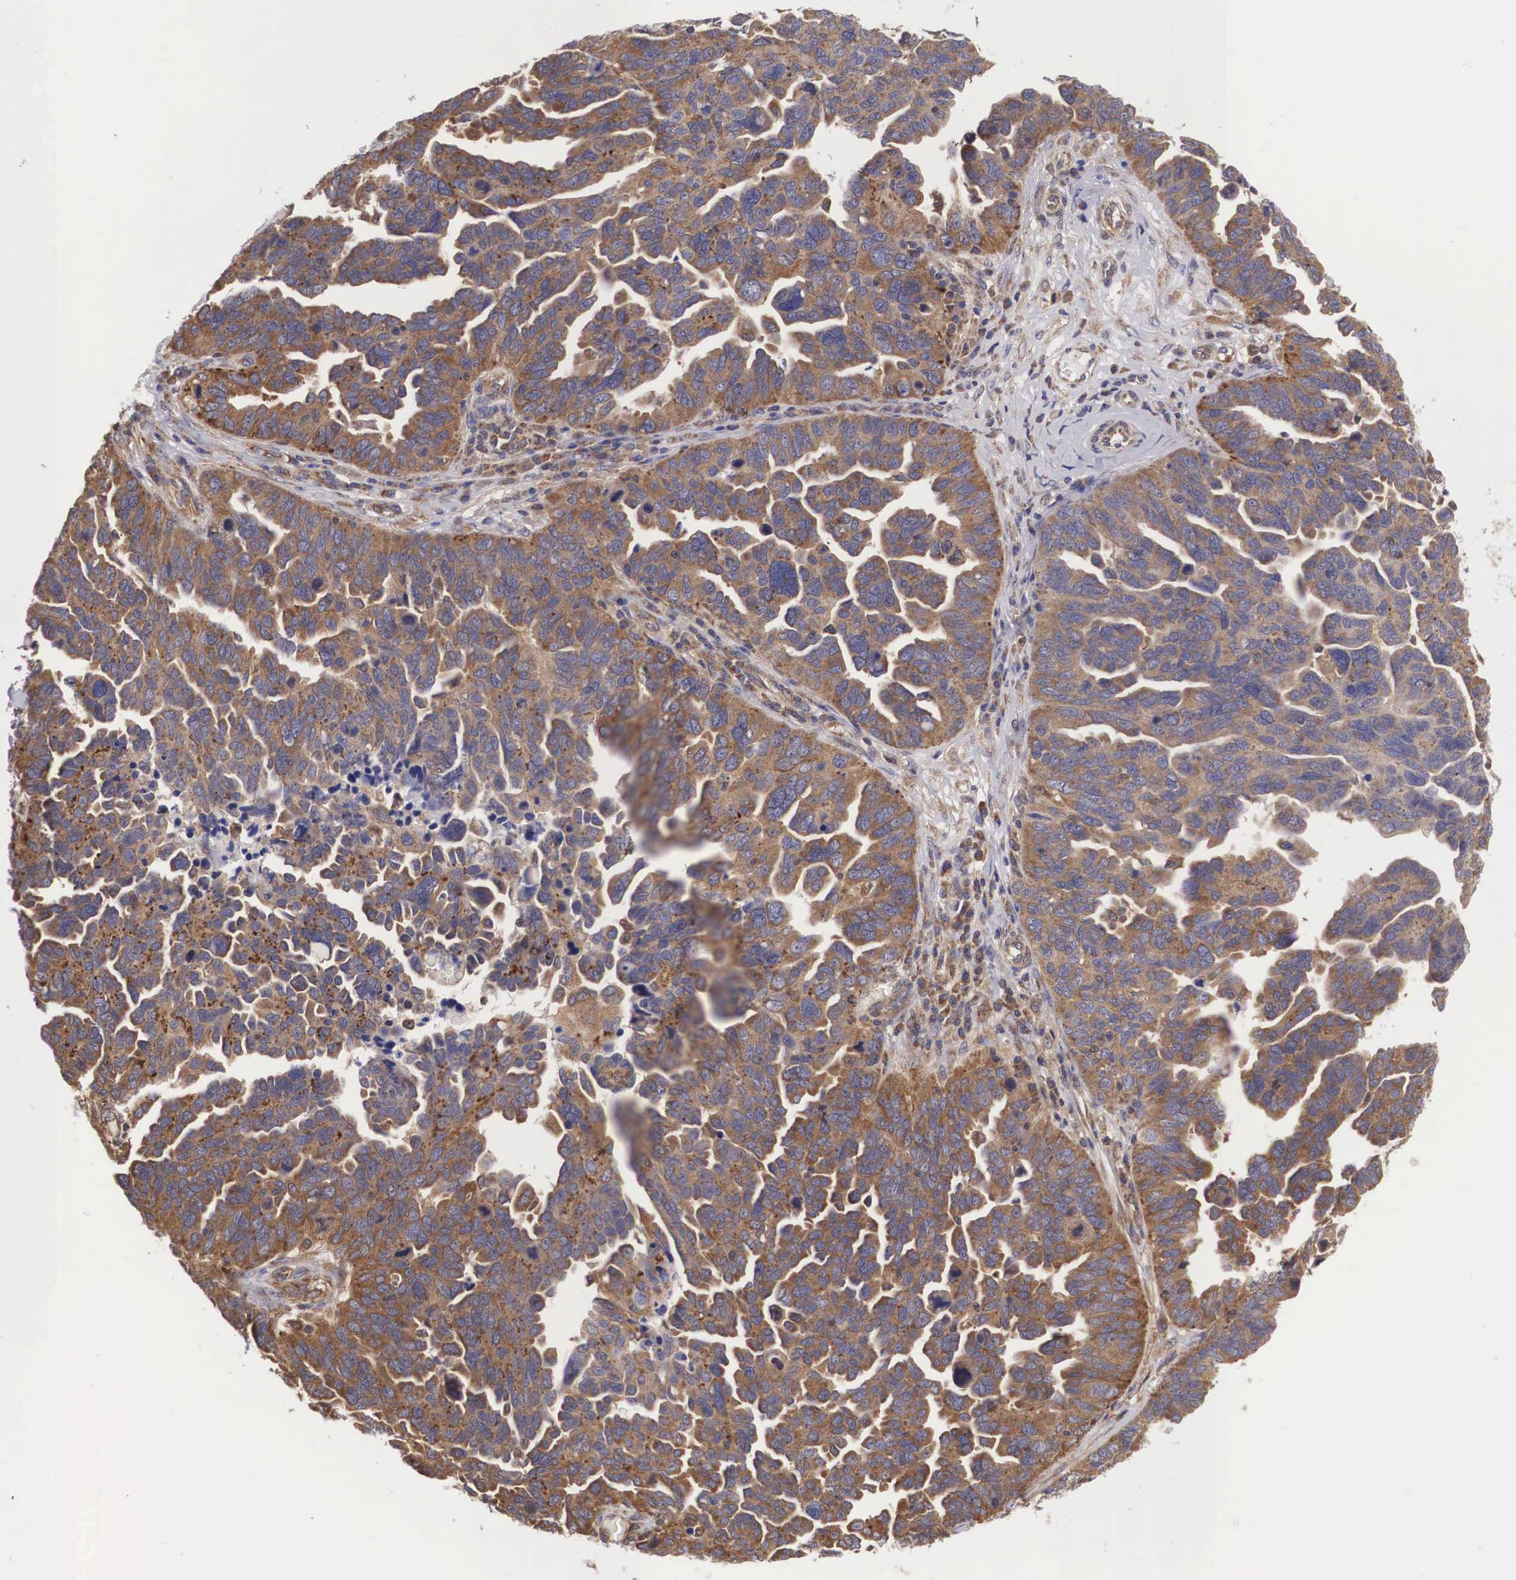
{"staining": {"intensity": "moderate", "quantity": ">75%", "location": "cytoplasmic/membranous"}, "tissue": "ovarian cancer", "cell_type": "Tumor cells", "image_type": "cancer", "snomed": [{"axis": "morphology", "description": "Cystadenocarcinoma, serous, NOS"}, {"axis": "topography", "description": "Ovary"}], "caption": "Brown immunohistochemical staining in ovarian cancer (serous cystadenocarcinoma) reveals moderate cytoplasmic/membranous expression in about >75% of tumor cells.", "gene": "DHRS1", "patient": {"sex": "female", "age": 64}}